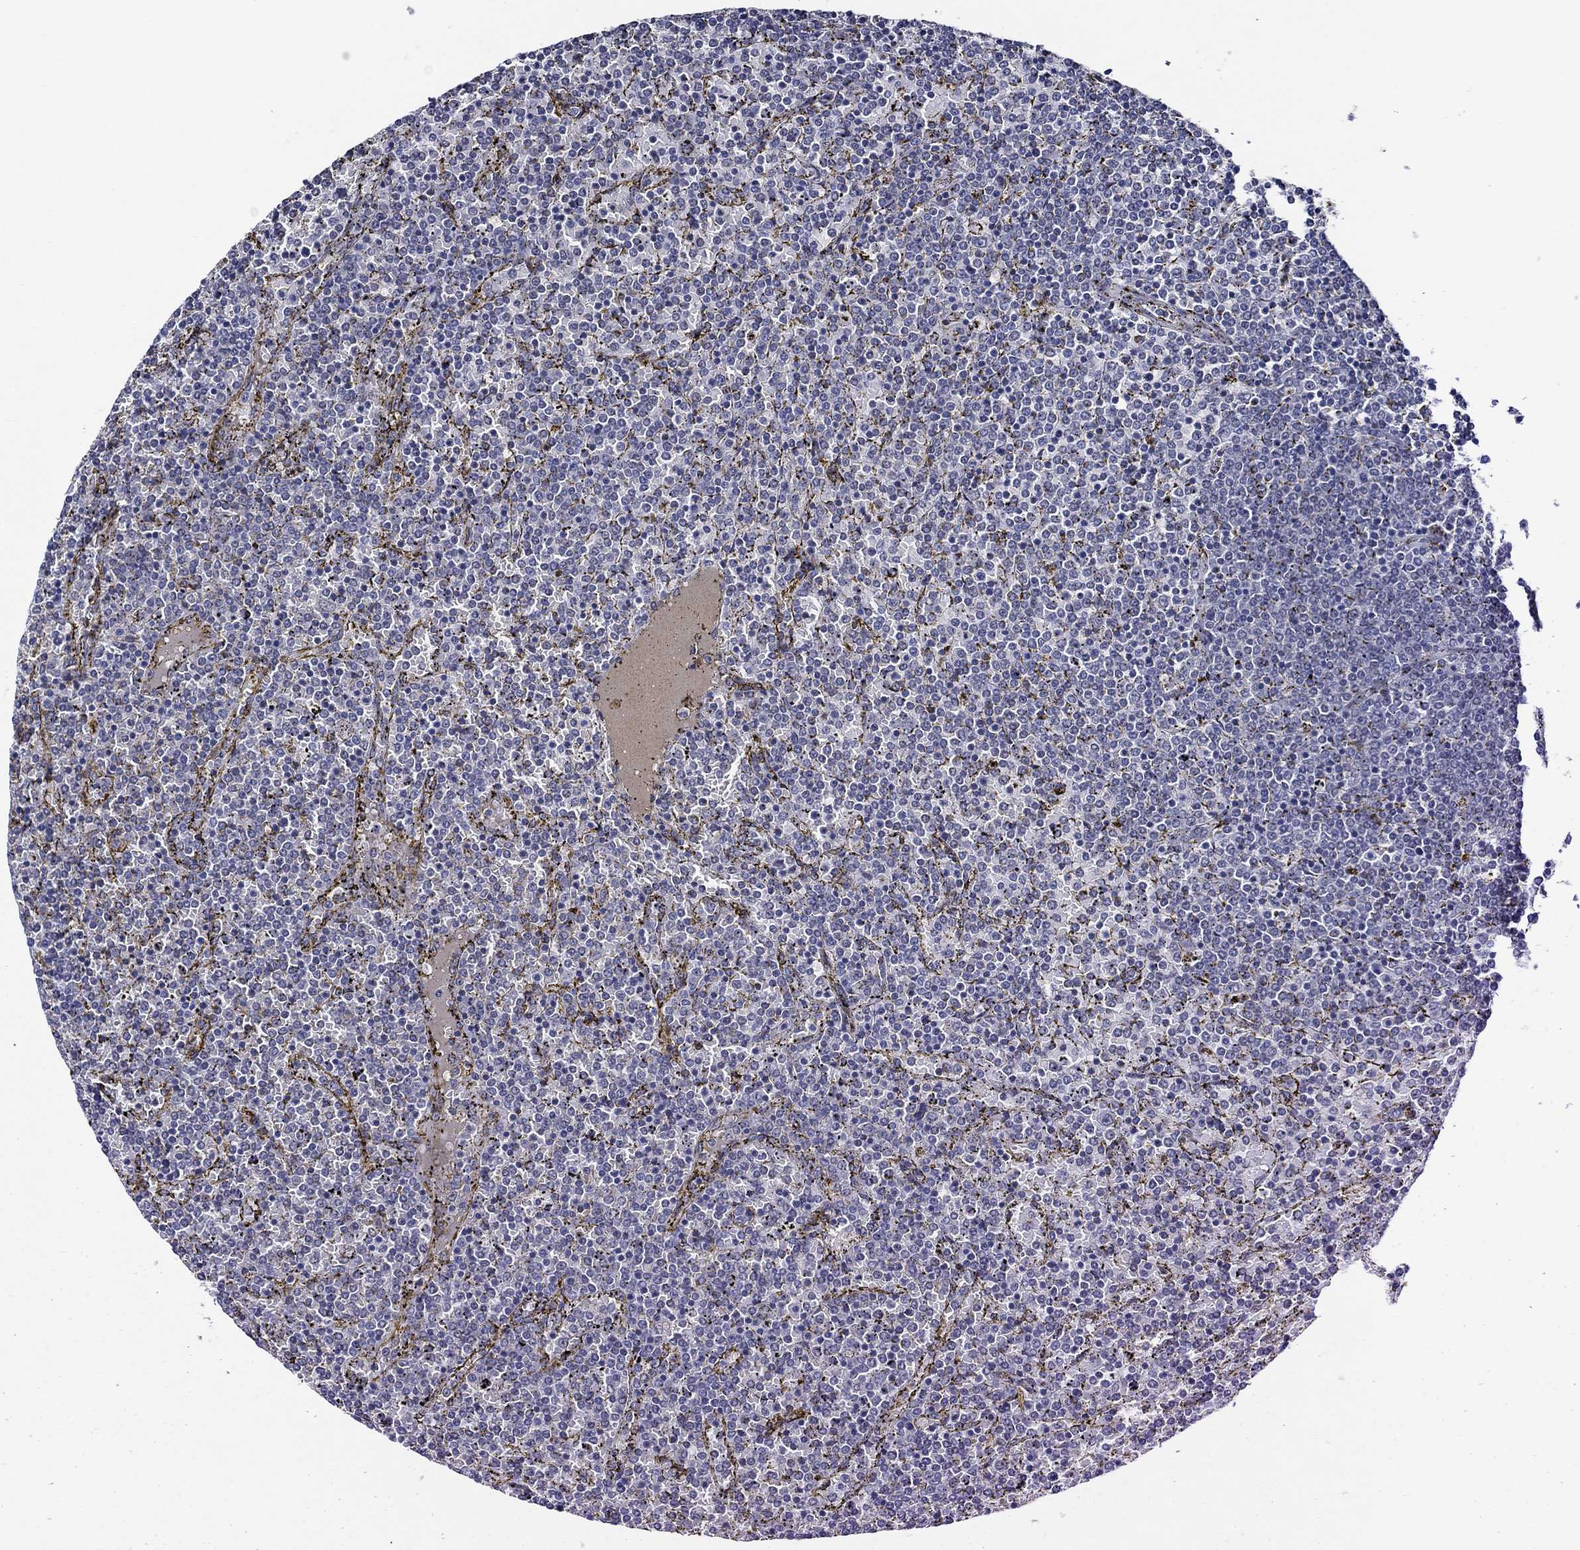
{"staining": {"intensity": "negative", "quantity": "none", "location": "none"}, "tissue": "lymphoma", "cell_type": "Tumor cells", "image_type": "cancer", "snomed": [{"axis": "morphology", "description": "Malignant lymphoma, non-Hodgkin's type, Low grade"}, {"axis": "topography", "description": "Spleen"}], "caption": "Tumor cells are negative for protein expression in human lymphoma.", "gene": "GATA2", "patient": {"sex": "female", "age": 77}}